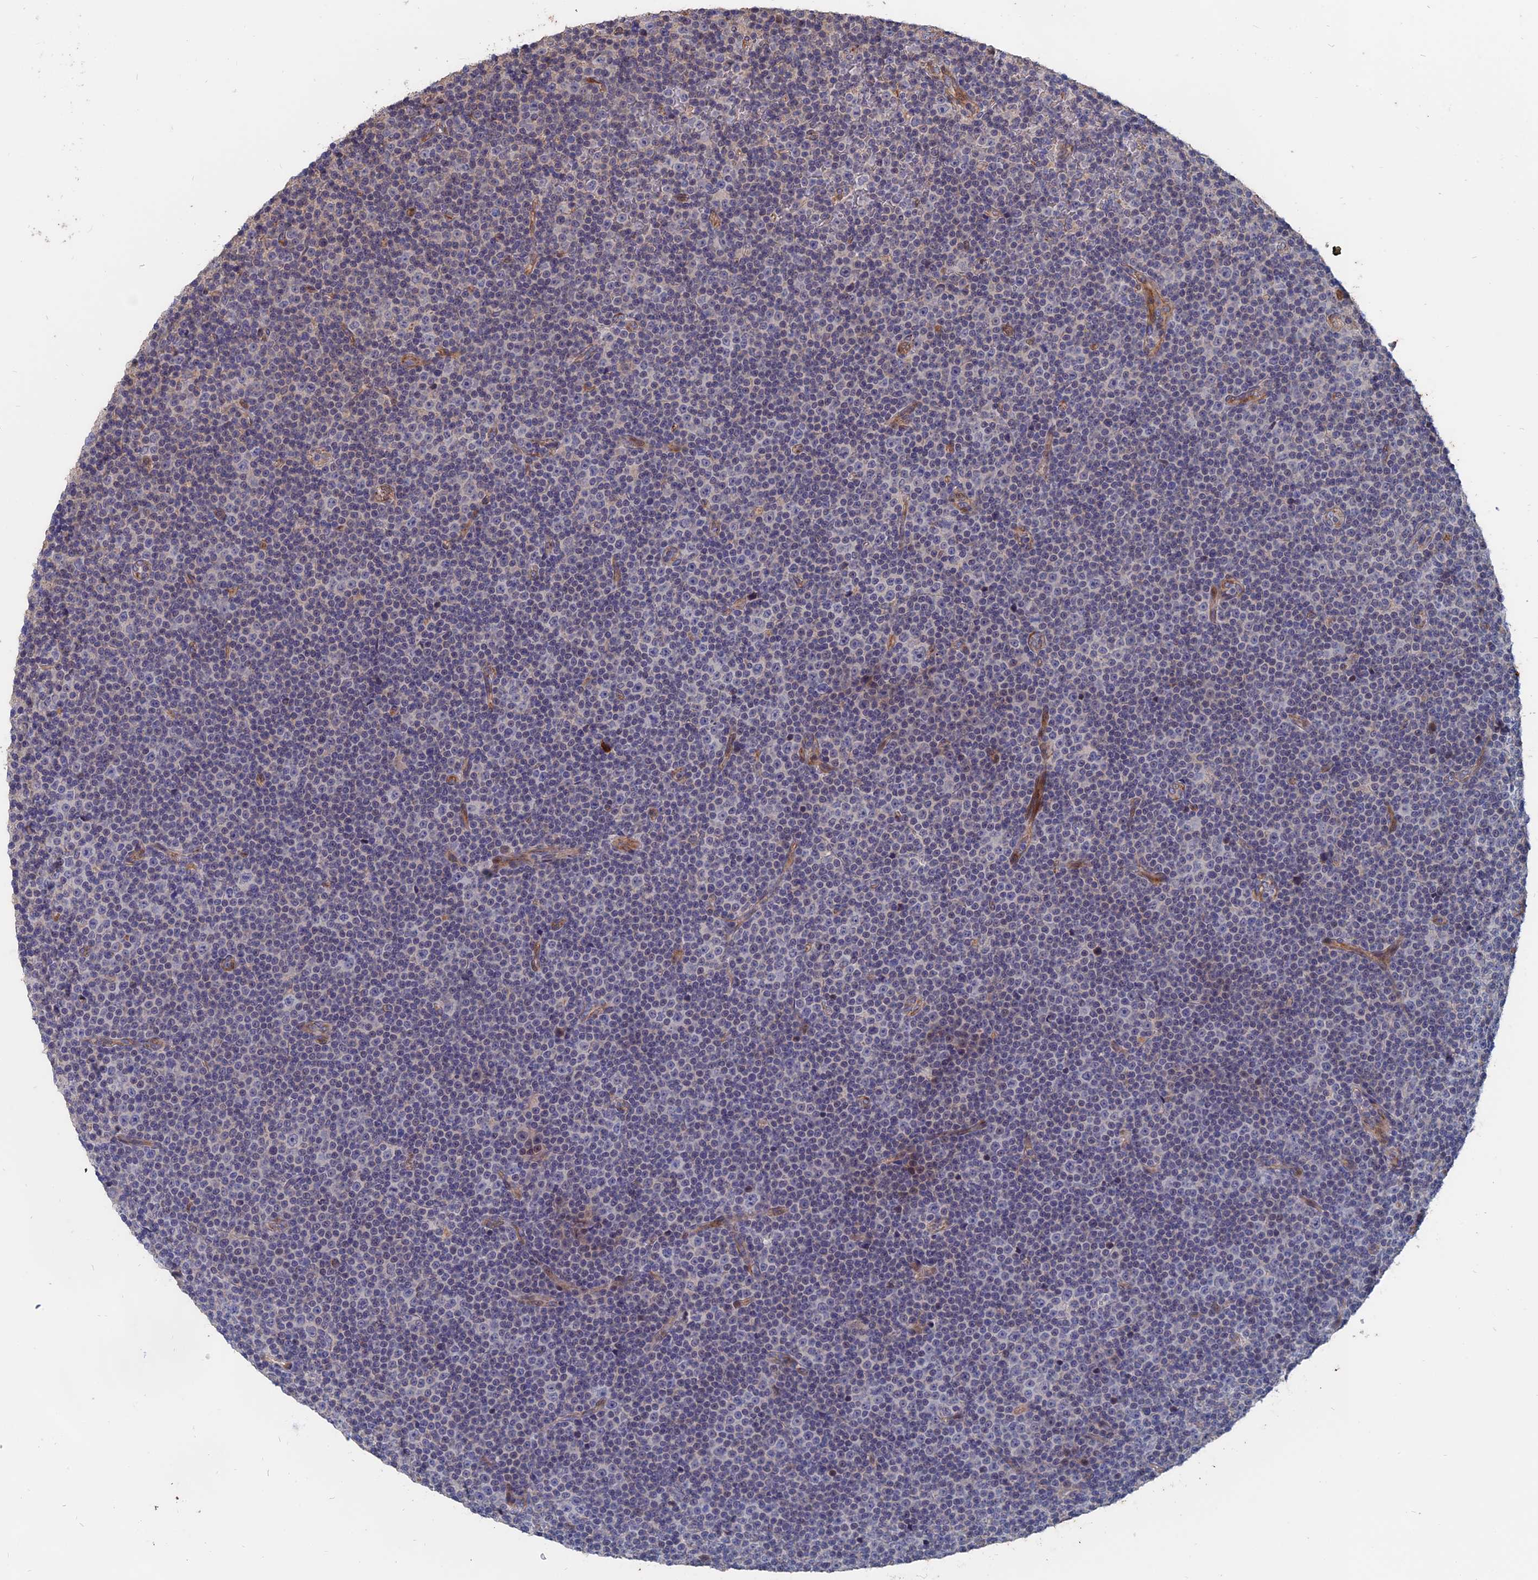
{"staining": {"intensity": "negative", "quantity": "none", "location": "none"}, "tissue": "lymphoma", "cell_type": "Tumor cells", "image_type": "cancer", "snomed": [{"axis": "morphology", "description": "Malignant lymphoma, non-Hodgkin's type, Low grade"}, {"axis": "topography", "description": "Lymph node"}], "caption": "Immunohistochemistry histopathology image of neoplastic tissue: human low-grade malignant lymphoma, non-Hodgkin's type stained with DAB (3,3'-diaminobenzidine) displays no significant protein positivity in tumor cells.", "gene": "SLC33A1", "patient": {"sex": "female", "age": 67}}